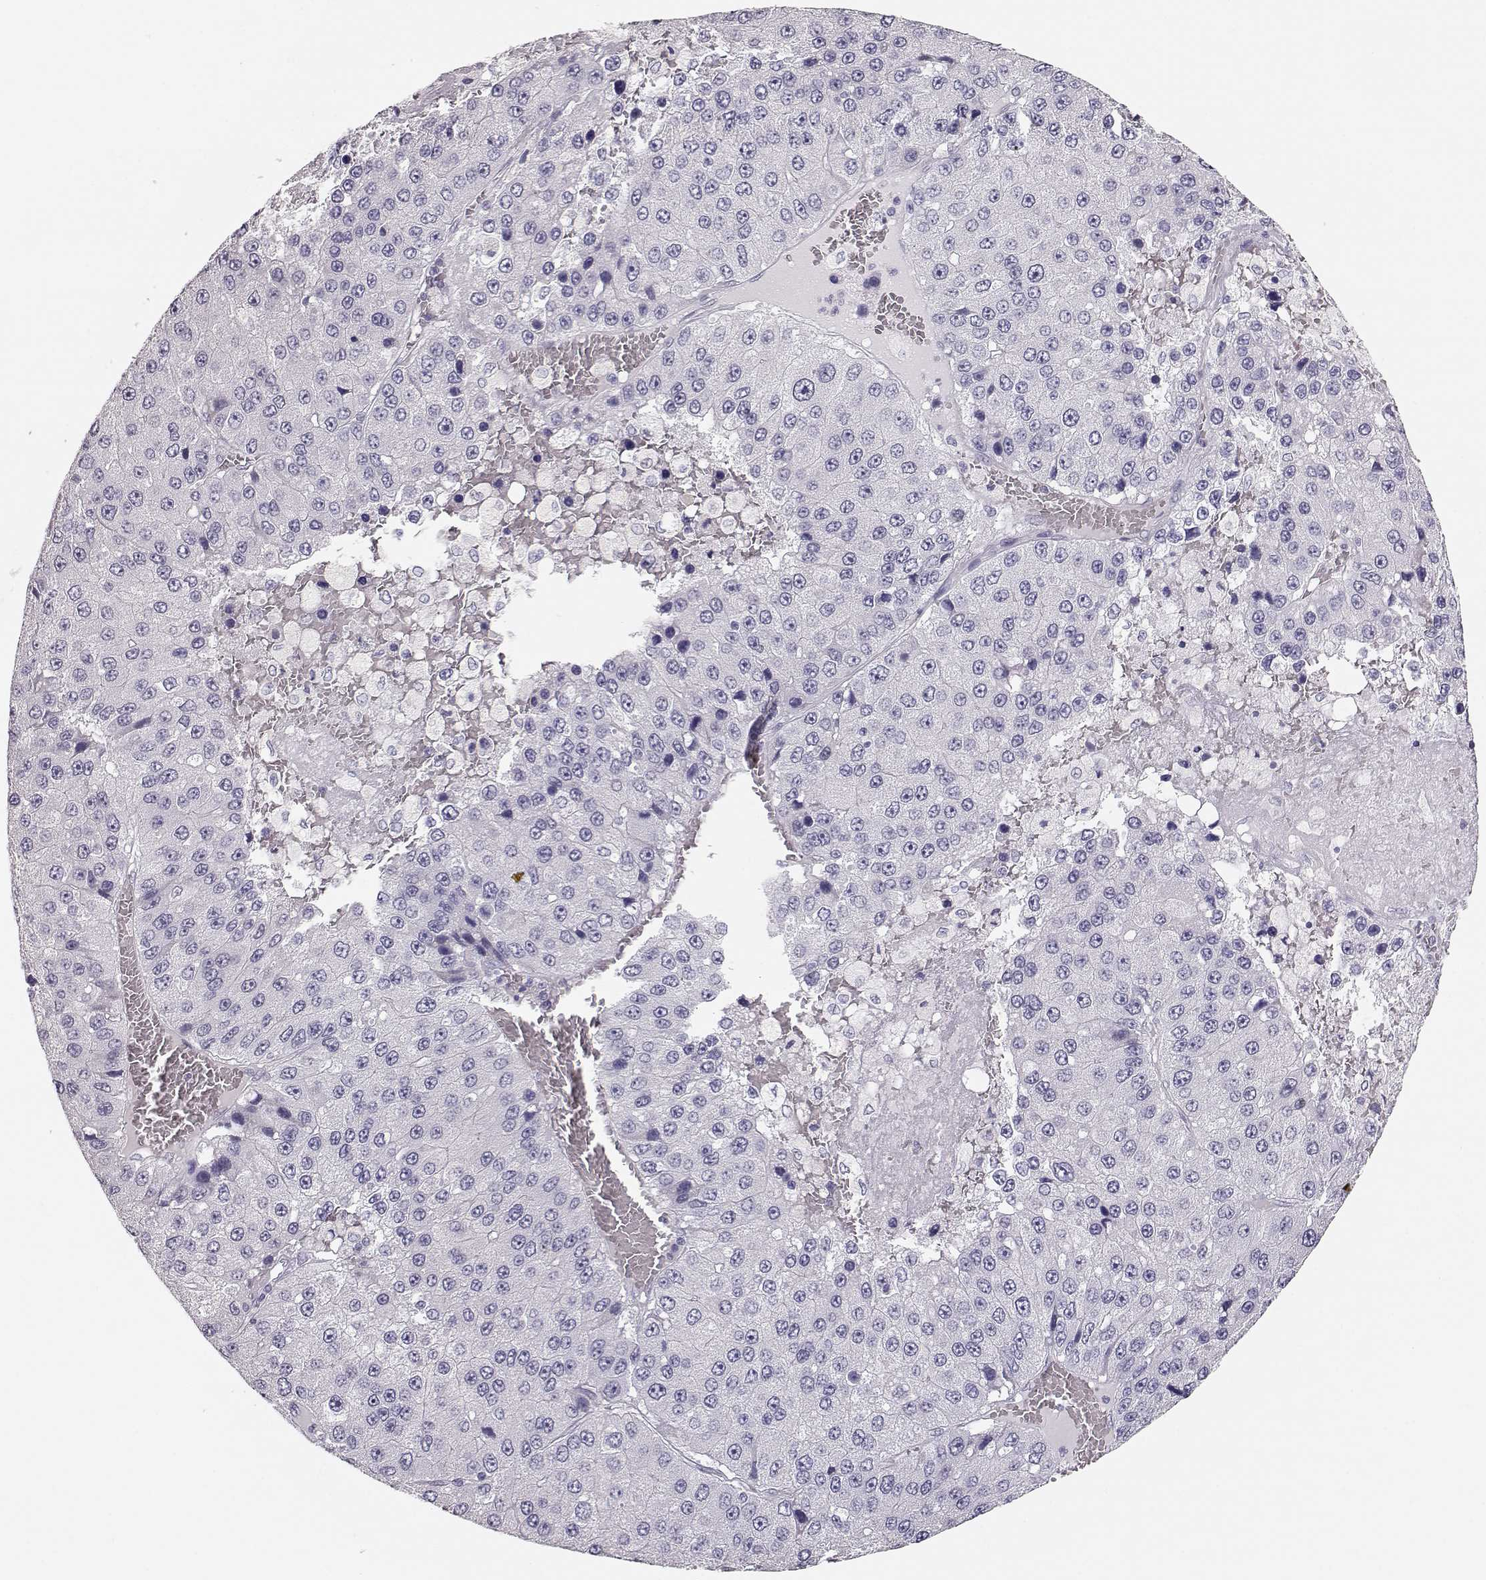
{"staining": {"intensity": "negative", "quantity": "none", "location": "none"}, "tissue": "liver cancer", "cell_type": "Tumor cells", "image_type": "cancer", "snomed": [{"axis": "morphology", "description": "Carcinoma, Hepatocellular, NOS"}, {"axis": "topography", "description": "Liver"}], "caption": "The IHC micrograph has no significant expression in tumor cells of liver cancer tissue.", "gene": "MAGEC1", "patient": {"sex": "female", "age": 73}}